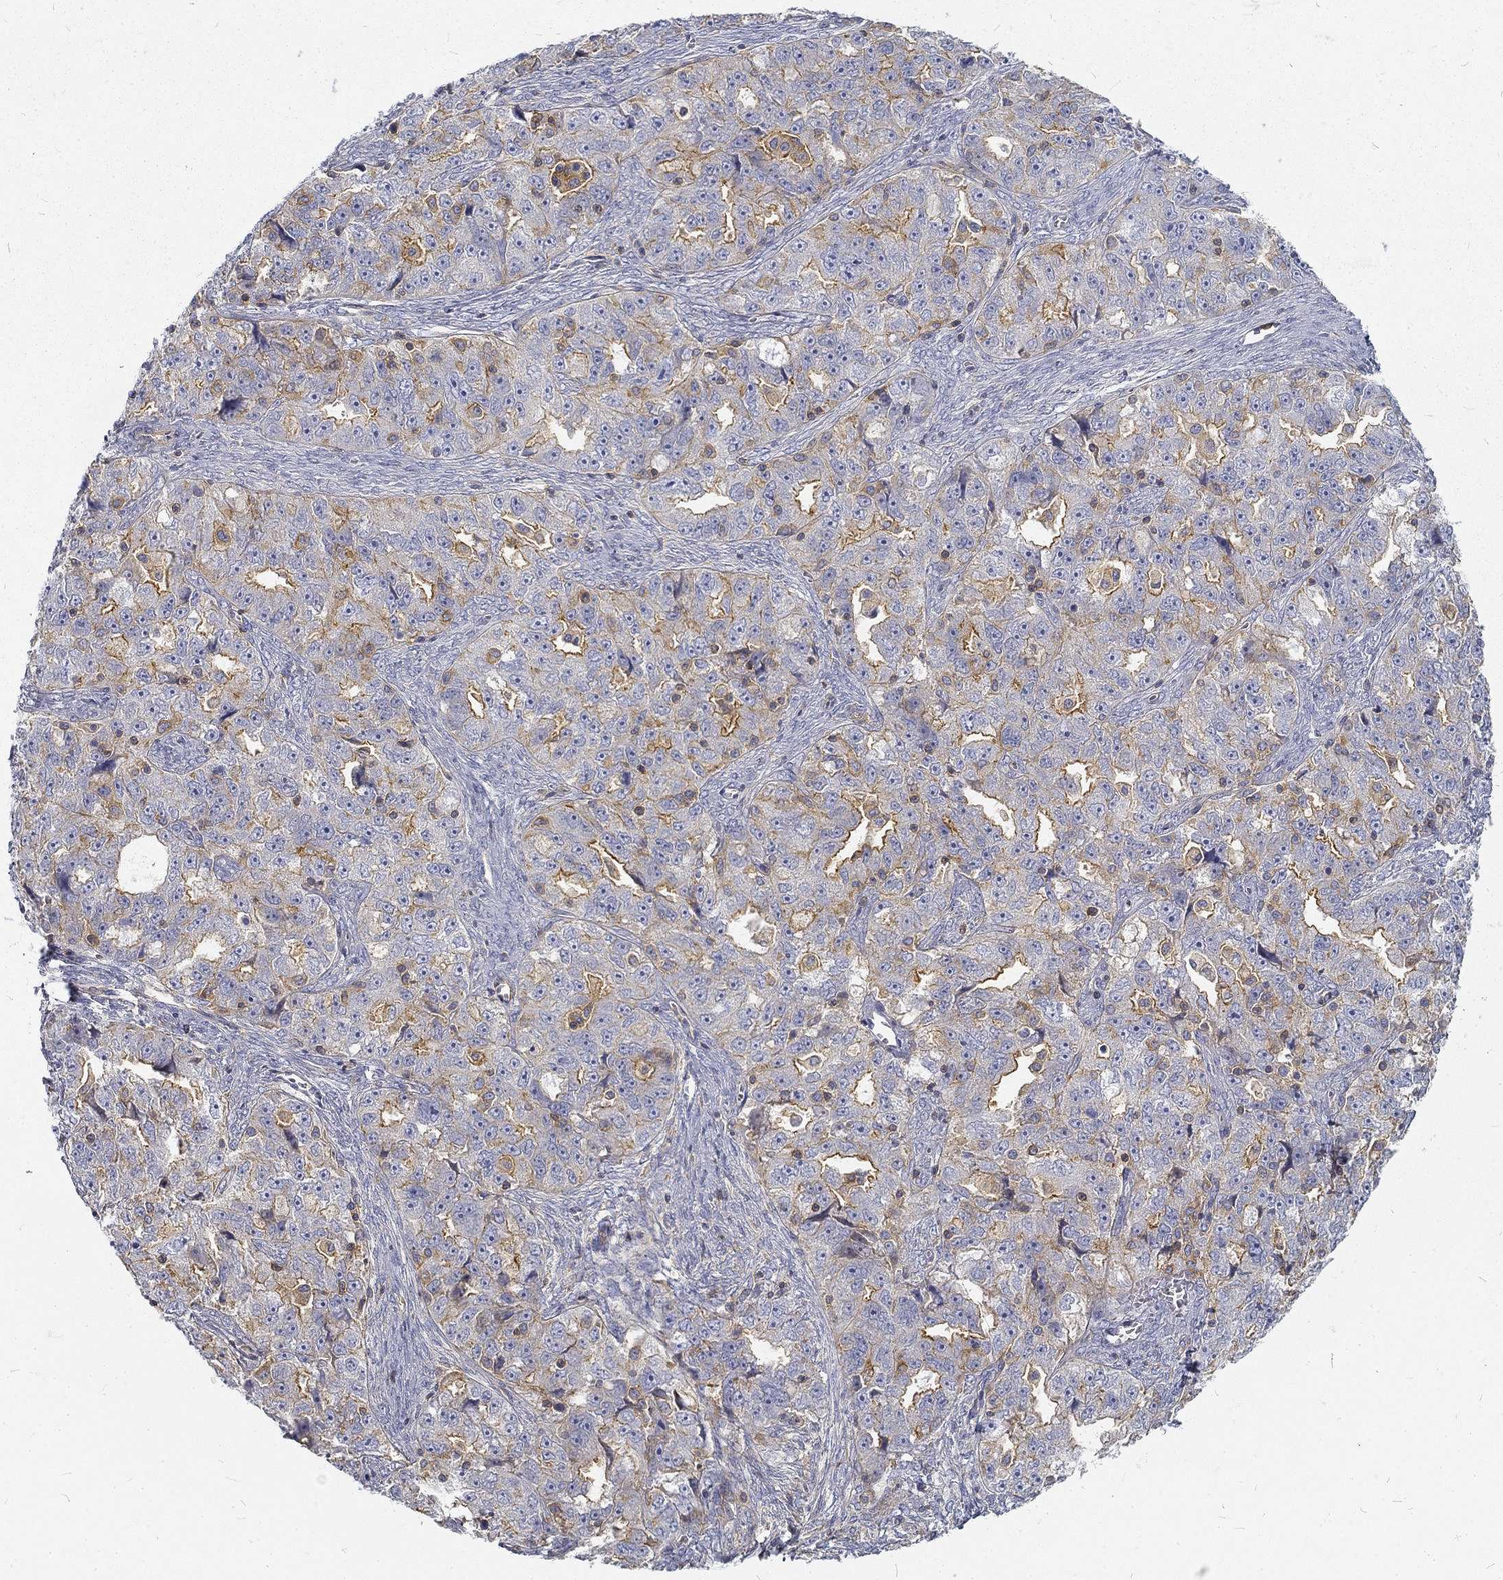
{"staining": {"intensity": "moderate", "quantity": "25%-75%", "location": "cytoplasmic/membranous"}, "tissue": "ovarian cancer", "cell_type": "Tumor cells", "image_type": "cancer", "snomed": [{"axis": "morphology", "description": "Cystadenocarcinoma, serous, NOS"}, {"axis": "topography", "description": "Ovary"}], "caption": "This photomicrograph reveals ovarian cancer stained with immunohistochemistry (IHC) to label a protein in brown. The cytoplasmic/membranous of tumor cells show moderate positivity for the protein. Nuclei are counter-stained blue.", "gene": "MTMR11", "patient": {"sex": "female", "age": 51}}